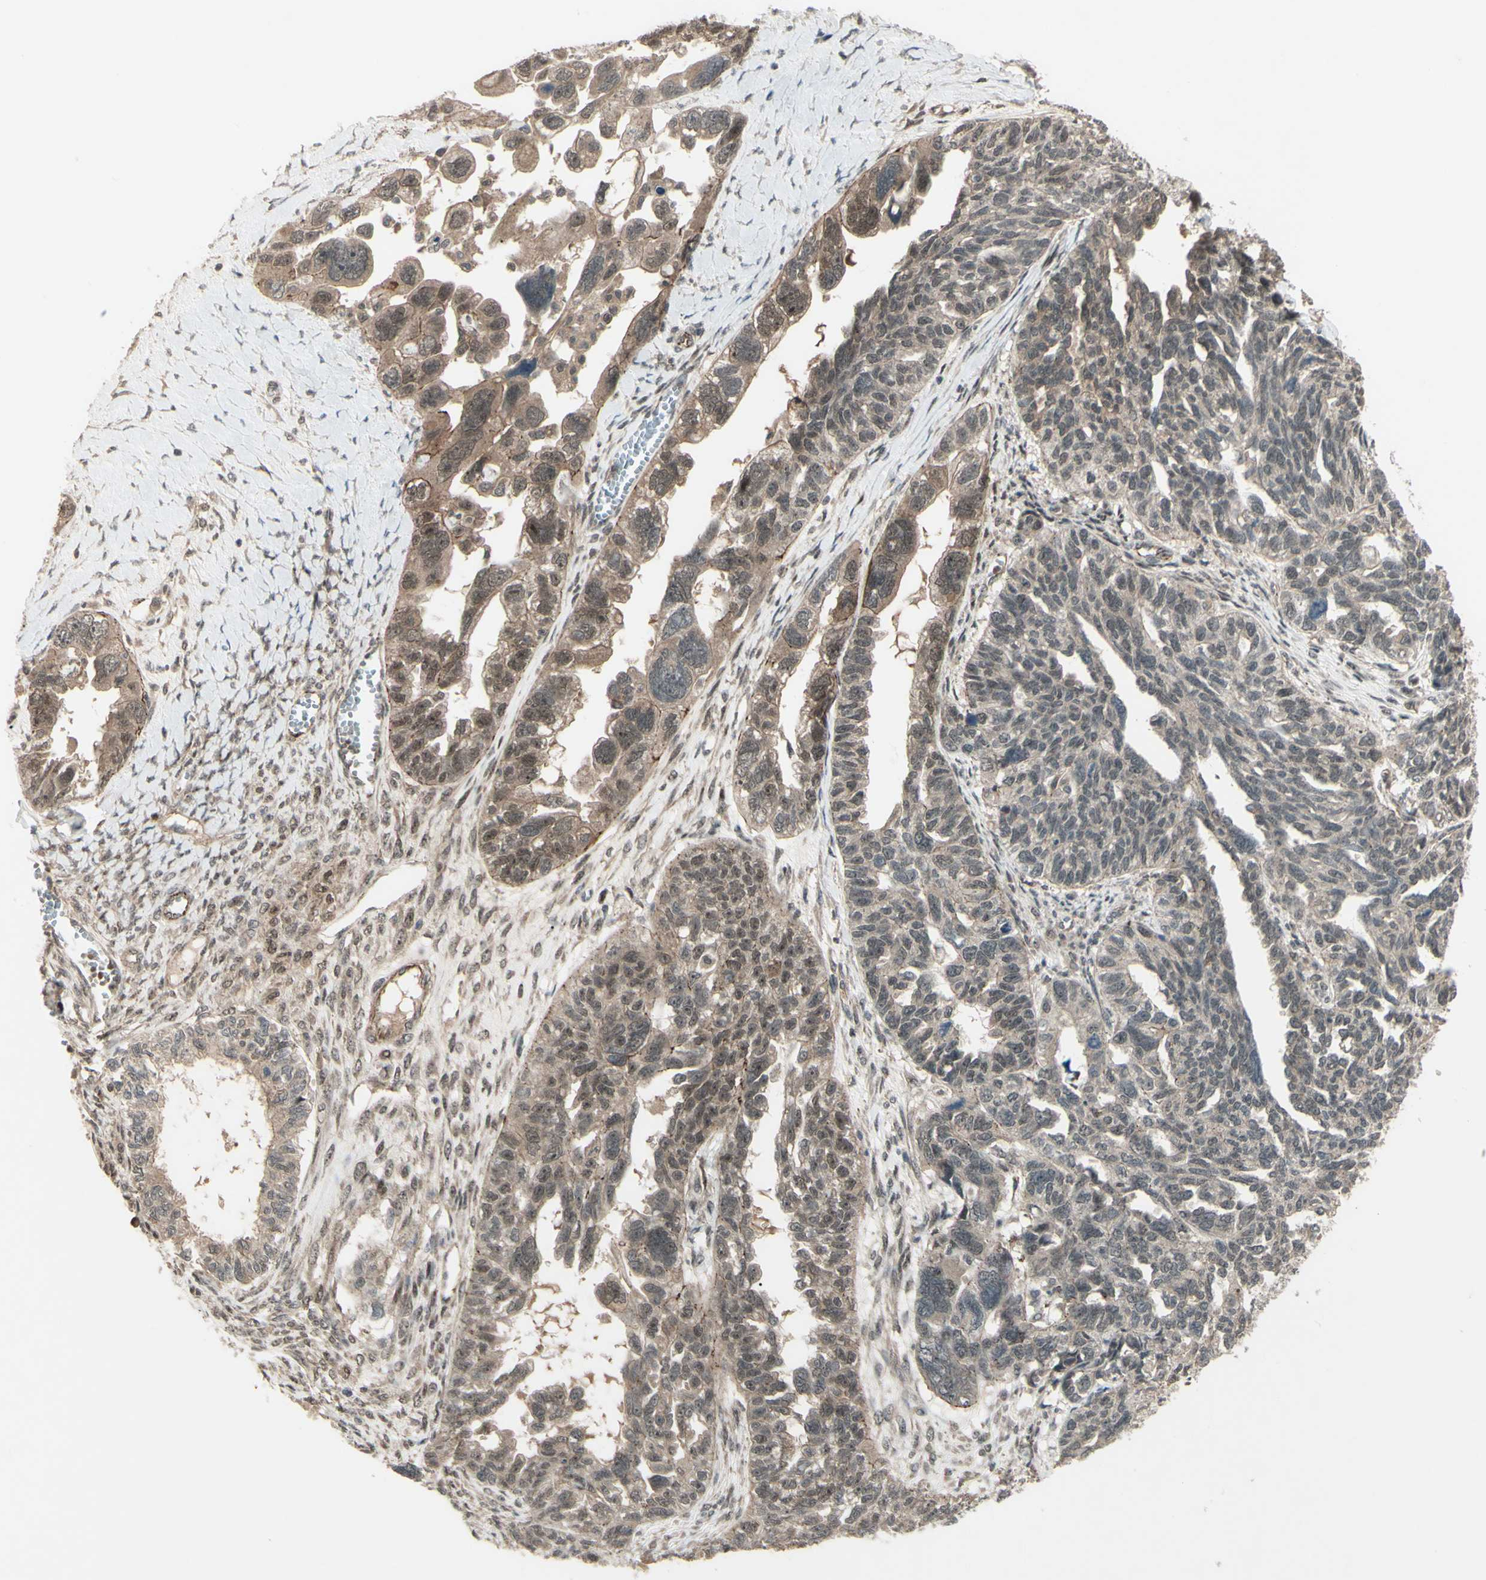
{"staining": {"intensity": "moderate", "quantity": ">75%", "location": "cytoplasmic/membranous,nuclear"}, "tissue": "ovarian cancer", "cell_type": "Tumor cells", "image_type": "cancer", "snomed": [{"axis": "morphology", "description": "Cystadenocarcinoma, serous, NOS"}, {"axis": "topography", "description": "Ovary"}], "caption": "Immunohistochemistry photomicrograph of human serous cystadenocarcinoma (ovarian) stained for a protein (brown), which exhibits medium levels of moderate cytoplasmic/membranous and nuclear expression in approximately >75% of tumor cells.", "gene": "MLF2", "patient": {"sex": "female", "age": 79}}